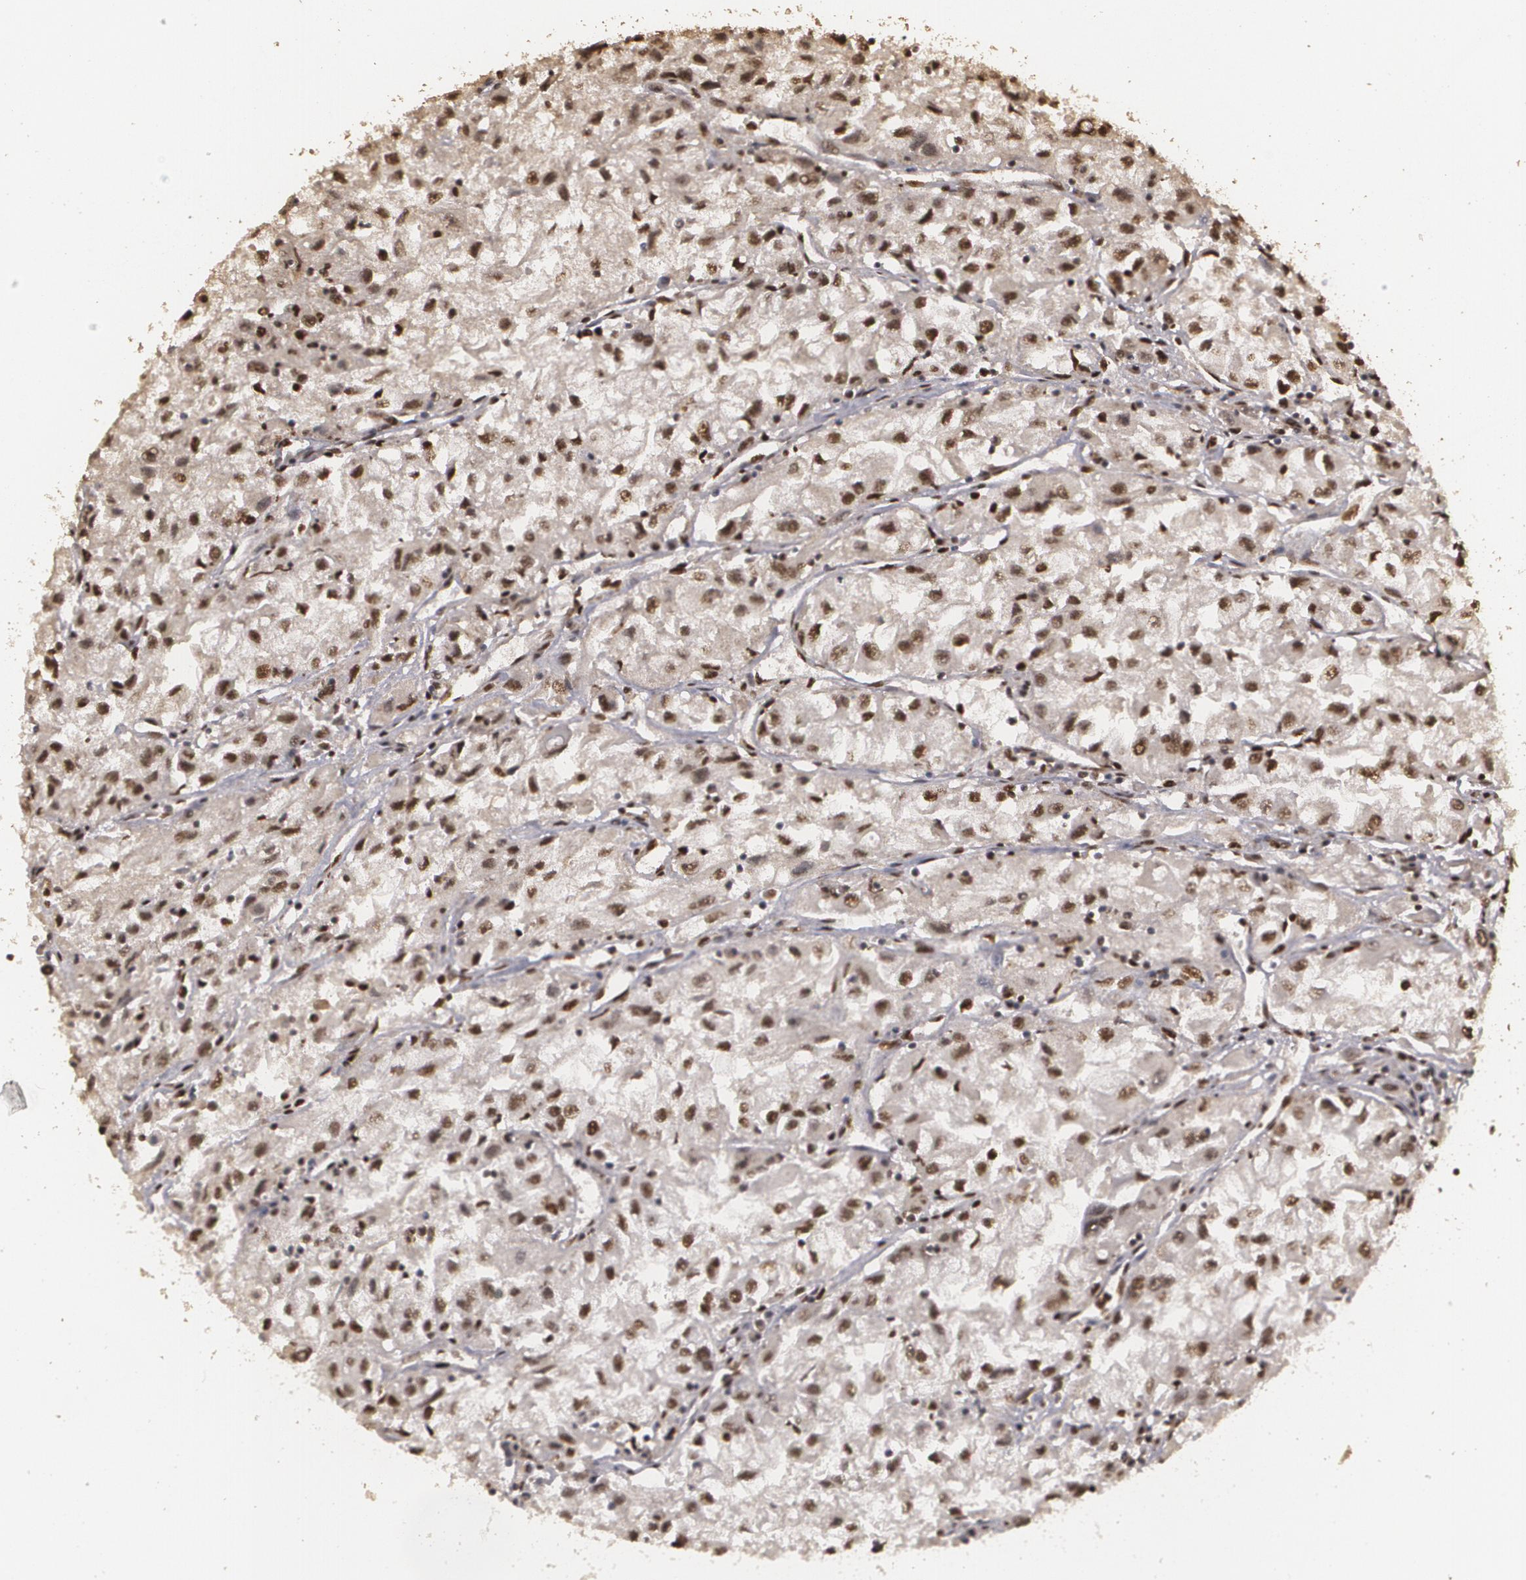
{"staining": {"intensity": "strong", "quantity": ">75%", "location": "nuclear"}, "tissue": "renal cancer", "cell_type": "Tumor cells", "image_type": "cancer", "snomed": [{"axis": "morphology", "description": "Adenocarcinoma, NOS"}, {"axis": "topography", "description": "Kidney"}], "caption": "There is high levels of strong nuclear positivity in tumor cells of adenocarcinoma (renal), as demonstrated by immunohistochemical staining (brown color).", "gene": "RCOR1", "patient": {"sex": "male", "age": 59}}